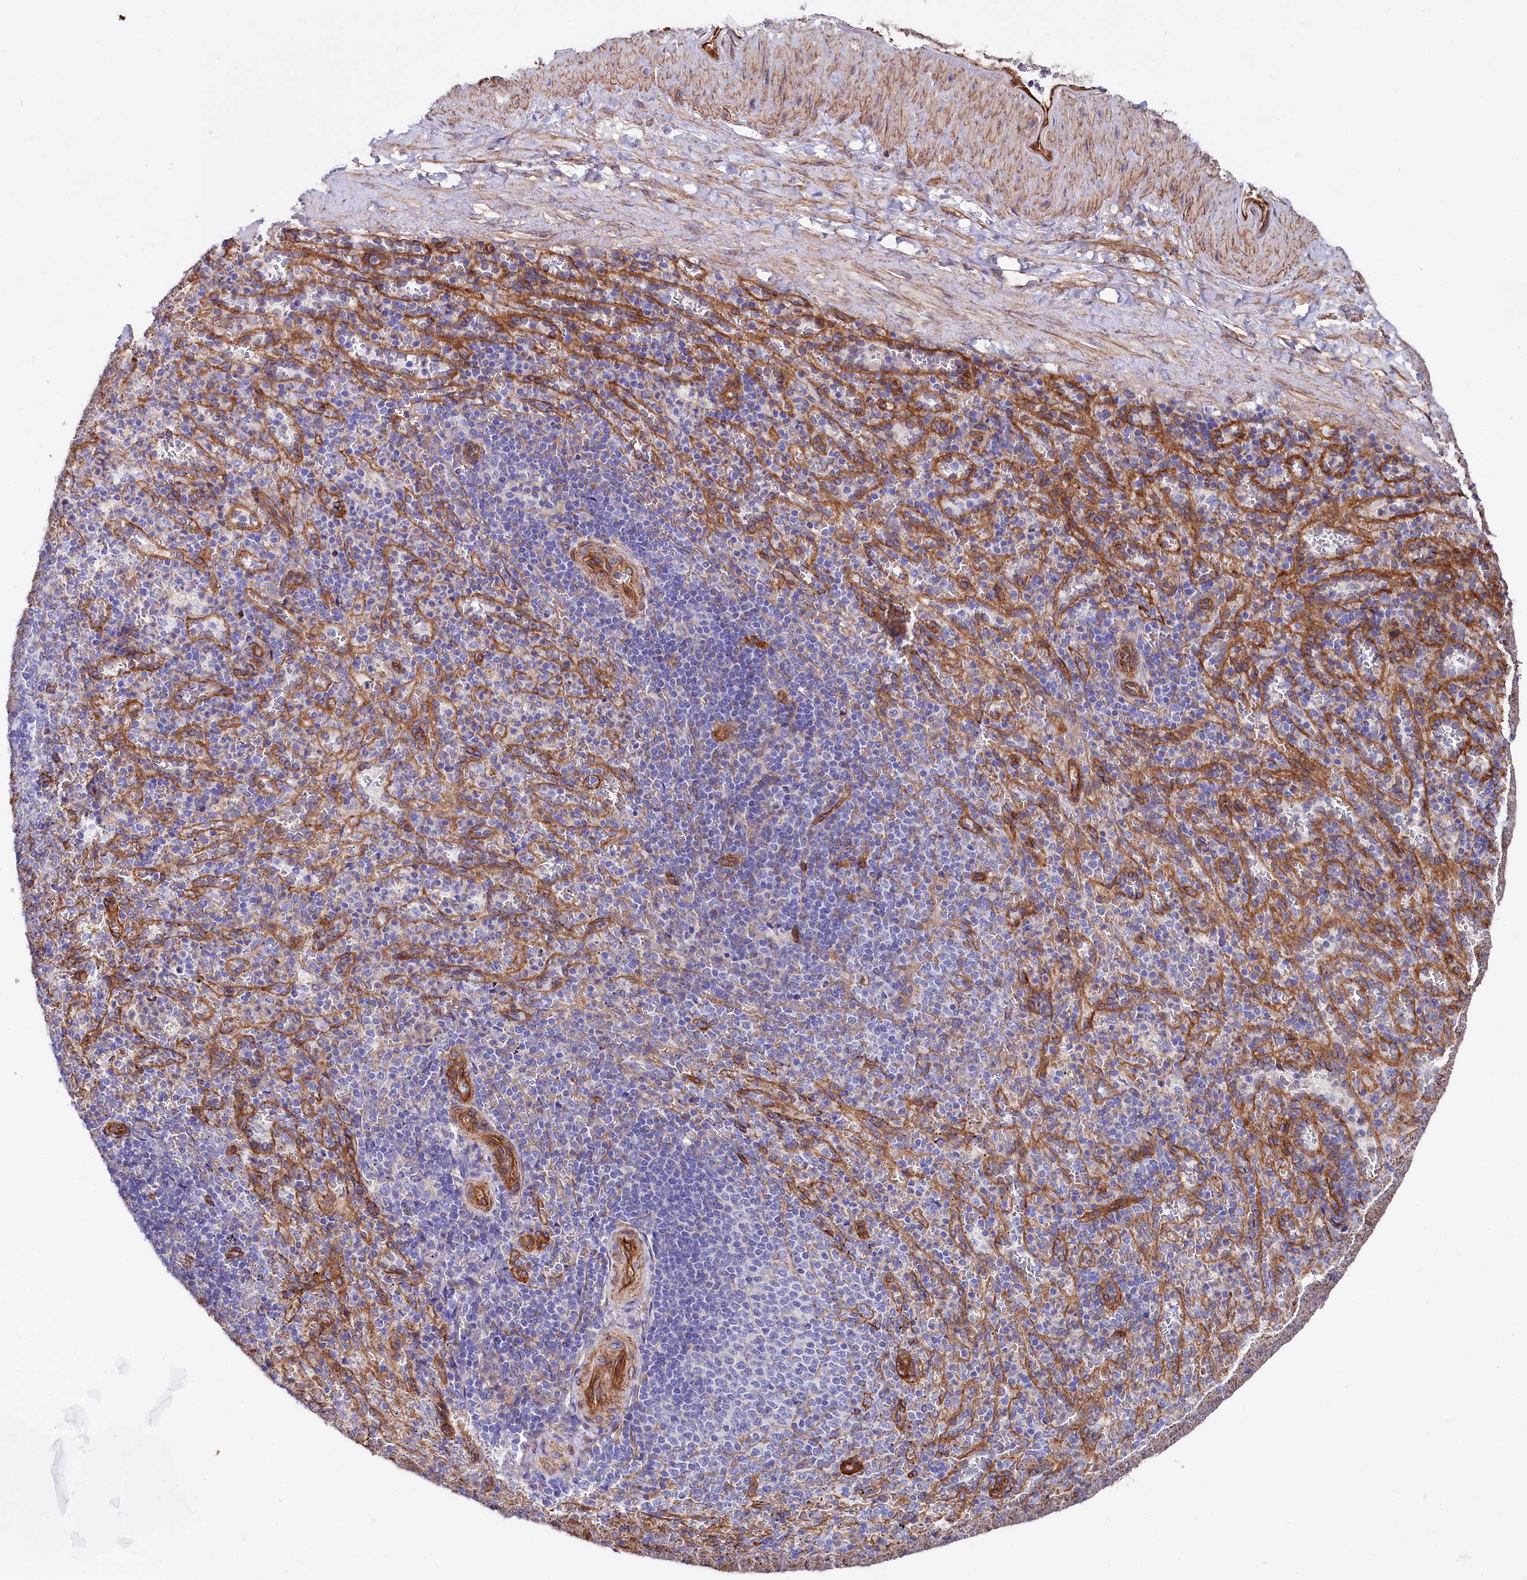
{"staining": {"intensity": "negative", "quantity": "none", "location": "none"}, "tissue": "spleen", "cell_type": "Cells in red pulp", "image_type": "normal", "snomed": [{"axis": "morphology", "description": "Normal tissue, NOS"}, {"axis": "topography", "description": "Spleen"}], "caption": "The histopathology image exhibits no staining of cells in red pulp in benign spleen. (Stains: DAB immunohistochemistry with hematoxylin counter stain, Microscopy: brightfield microscopy at high magnification).", "gene": "TNKS1BP1", "patient": {"sex": "female", "age": 21}}